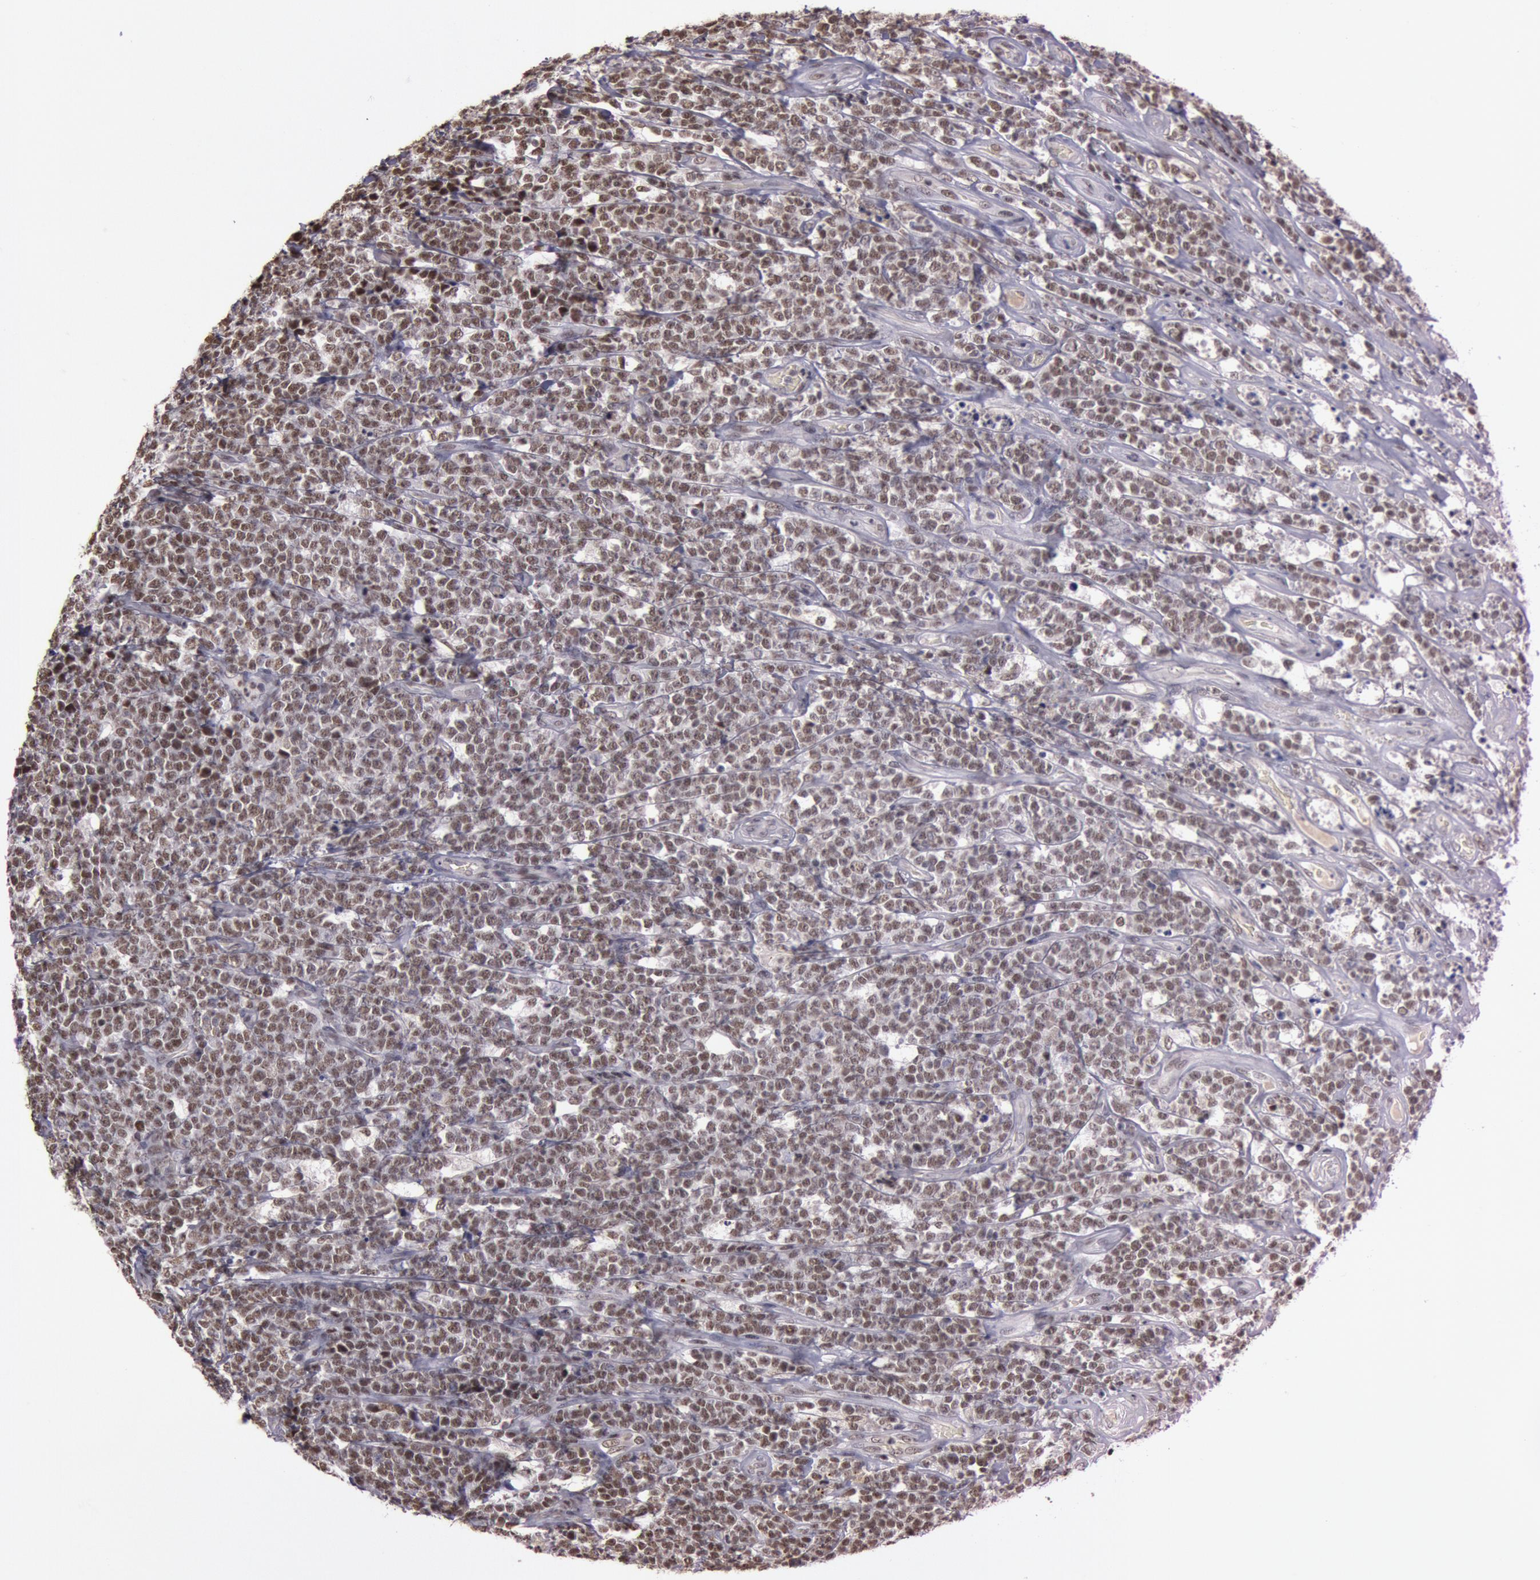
{"staining": {"intensity": "moderate", "quantity": ">75%", "location": "nuclear"}, "tissue": "lymphoma", "cell_type": "Tumor cells", "image_type": "cancer", "snomed": [{"axis": "morphology", "description": "Malignant lymphoma, non-Hodgkin's type, High grade"}, {"axis": "topography", "description": "Small intestine"}, {"axis": "topography", "description": "Colon"}], "caption": "DAB (3,3'-diaminobenzidine) immunohistochemical staining of lymphoma exhibits moderate nuclear protein staining in about >75% of tumor cells. (Stains: DAB (3,3'-diaminobenzidine) in brown, nuclei in blue, Microscopy: brightfield microscopy at high magnification).", "gene": "TASL", "patient": {"sex": "male", "age": 8}}